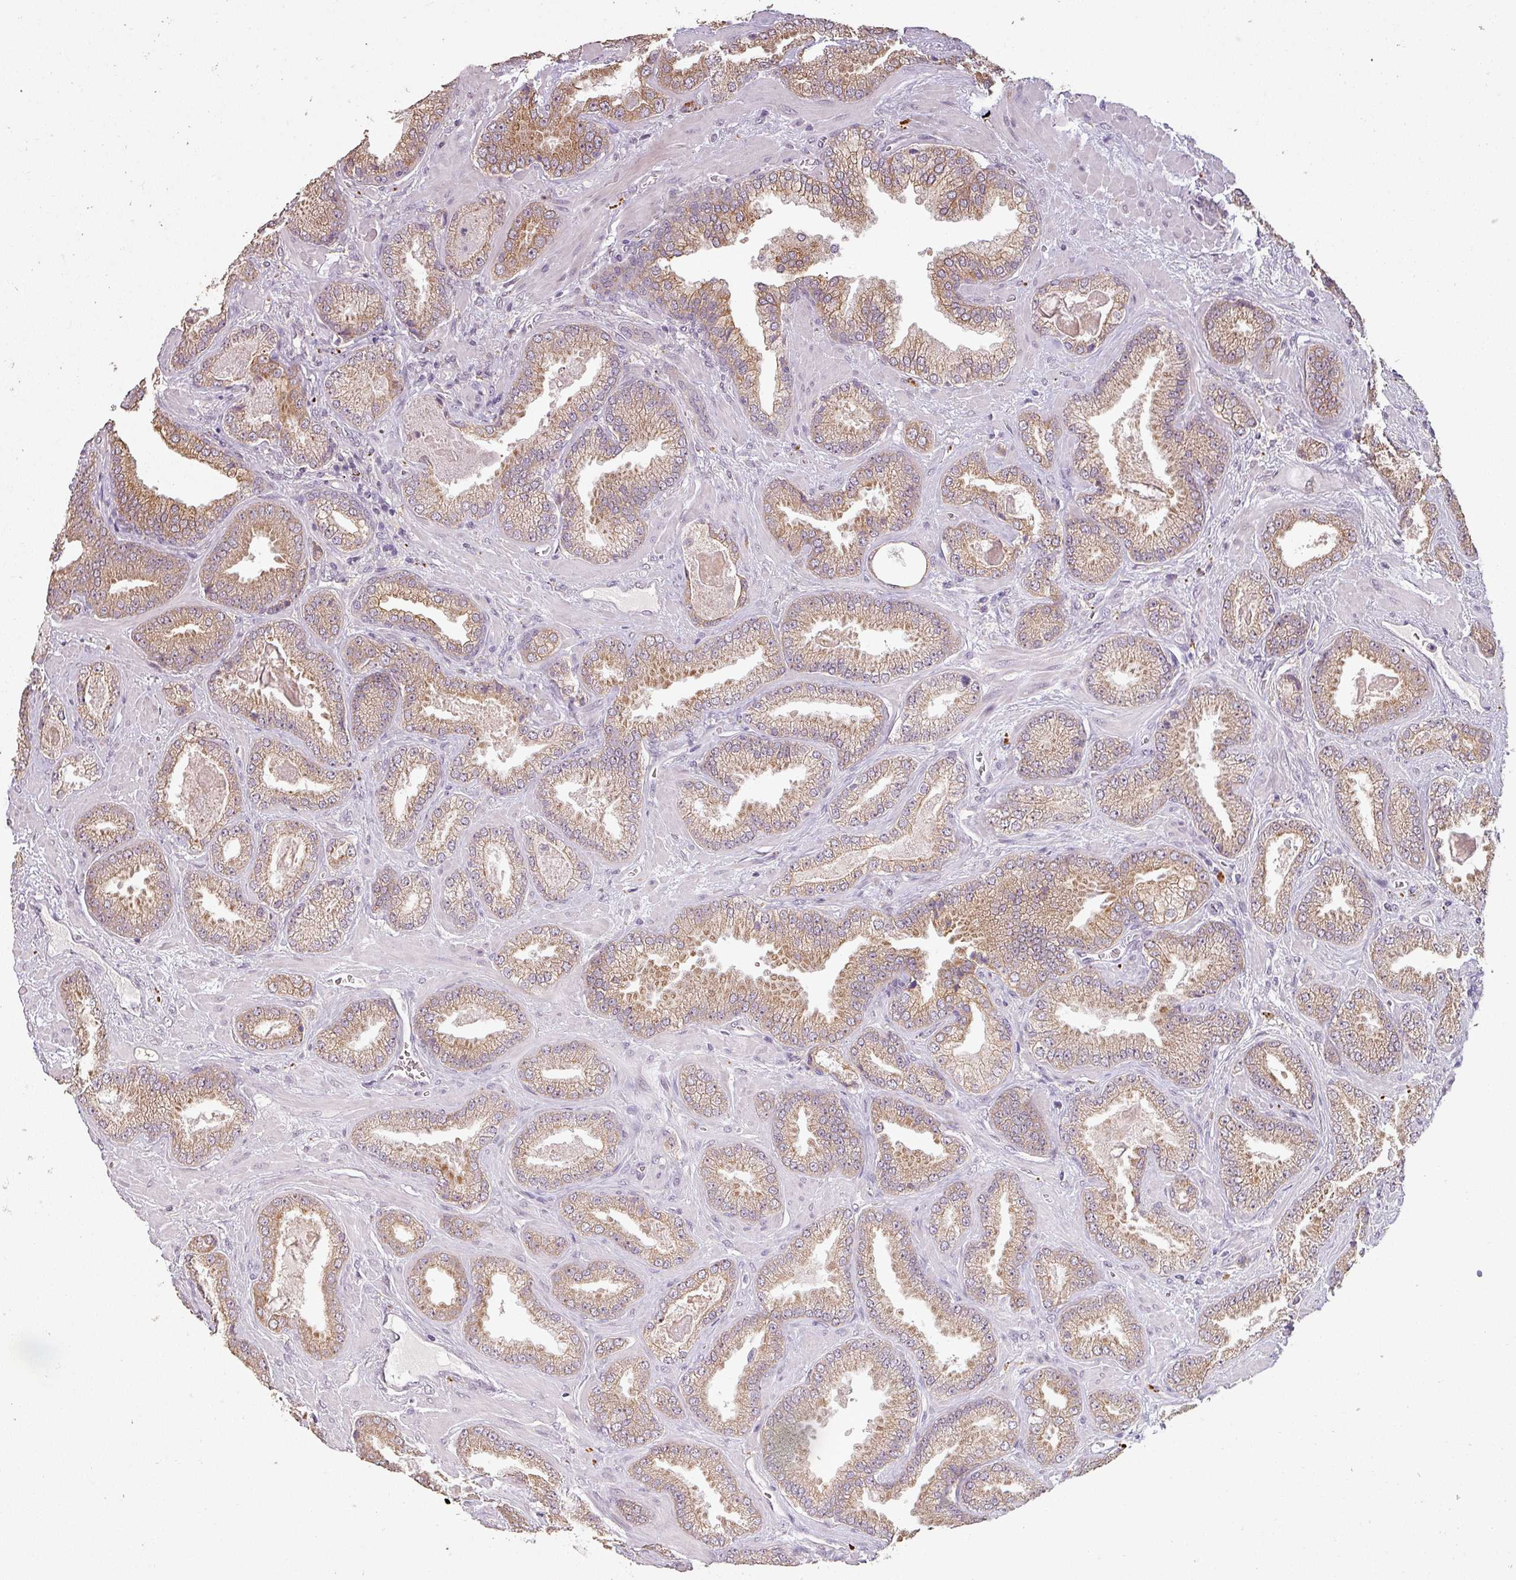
{"staining": {"intensity": "moderate", "quantity": ">75%", "location": "cytoplasmic/membranous"}, "tissue": "prostate cancer", "cell_type": "Tumor cells", "image_type": "cancer", "snomed": [{"axis": "morphology", "description": "Adenocarcinoma, Low grade"}, {"axis": "topography", "description": "Prostate"}], "caption": "Immunohistochemical staining of prostate cancer exhibits medium levels of moderate cytoplasmic/membranous protein expression in approximately >75% of tumor cells.", "gene": "LYPLA1", "patient": {"sex": "male", "age": 62}}